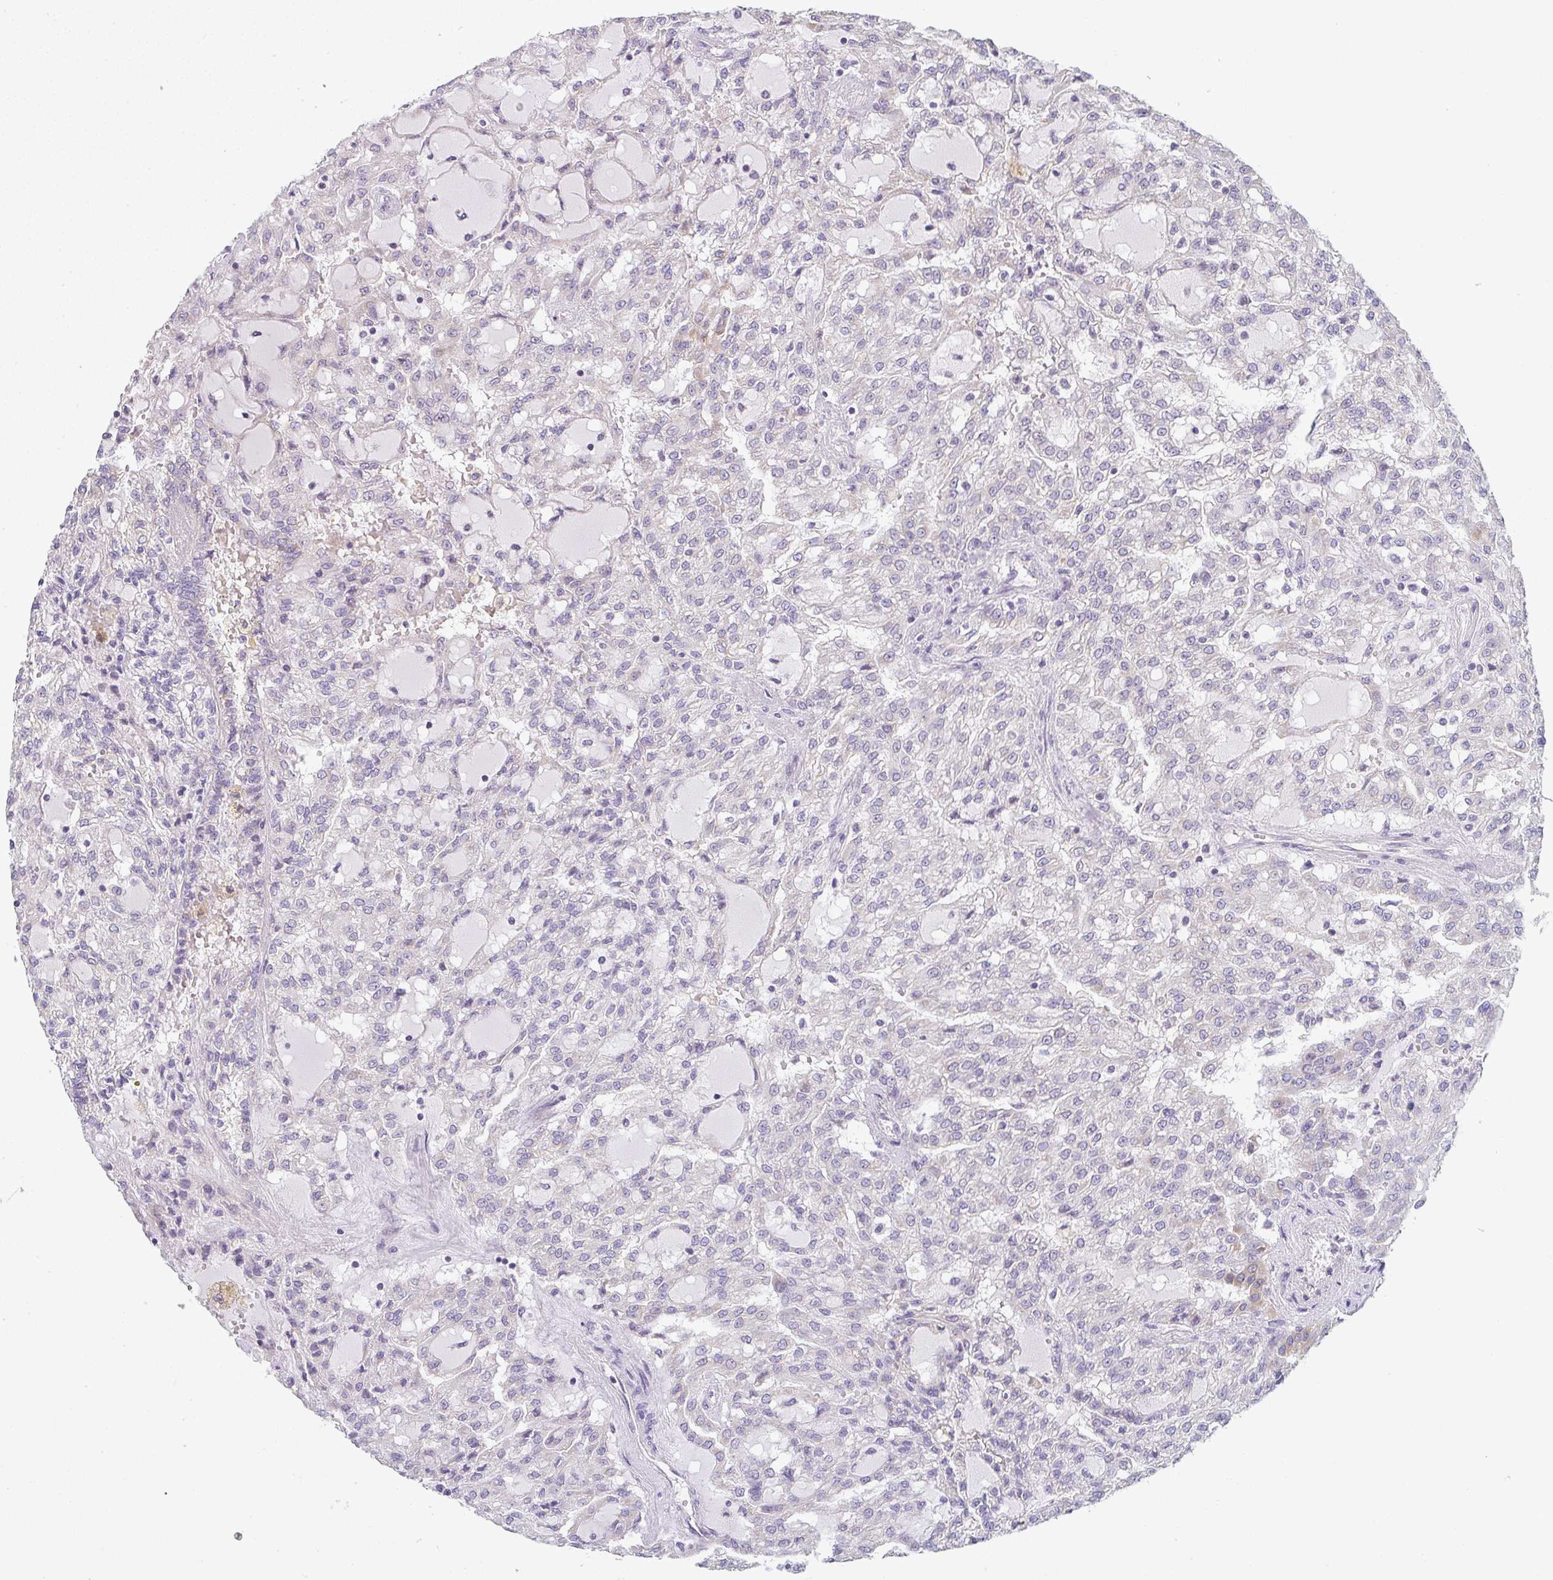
{"staining": {"intensity": "negative", "quantity": "none", "location": "none"}, "tissue": "renal cancer", "cell_type": "Tumor cells", "image_type": "cancer", "snomed": [{"axis": "morphology", "description": "Adenocarcinoma, NOS"}, {"axis": "topography", "description": "Kidney"}], "caption": "Tumor cells show no significant positivity in renal adenocarcinoma. Brightfield microscopy of IHC stained with DAB (3,3'-diaminobenzidine) (brown) and hematoxylin (blue), captured at high magnification.", "gene": "CACNA1S", "patient": {"sex": "male", "age": 63}}